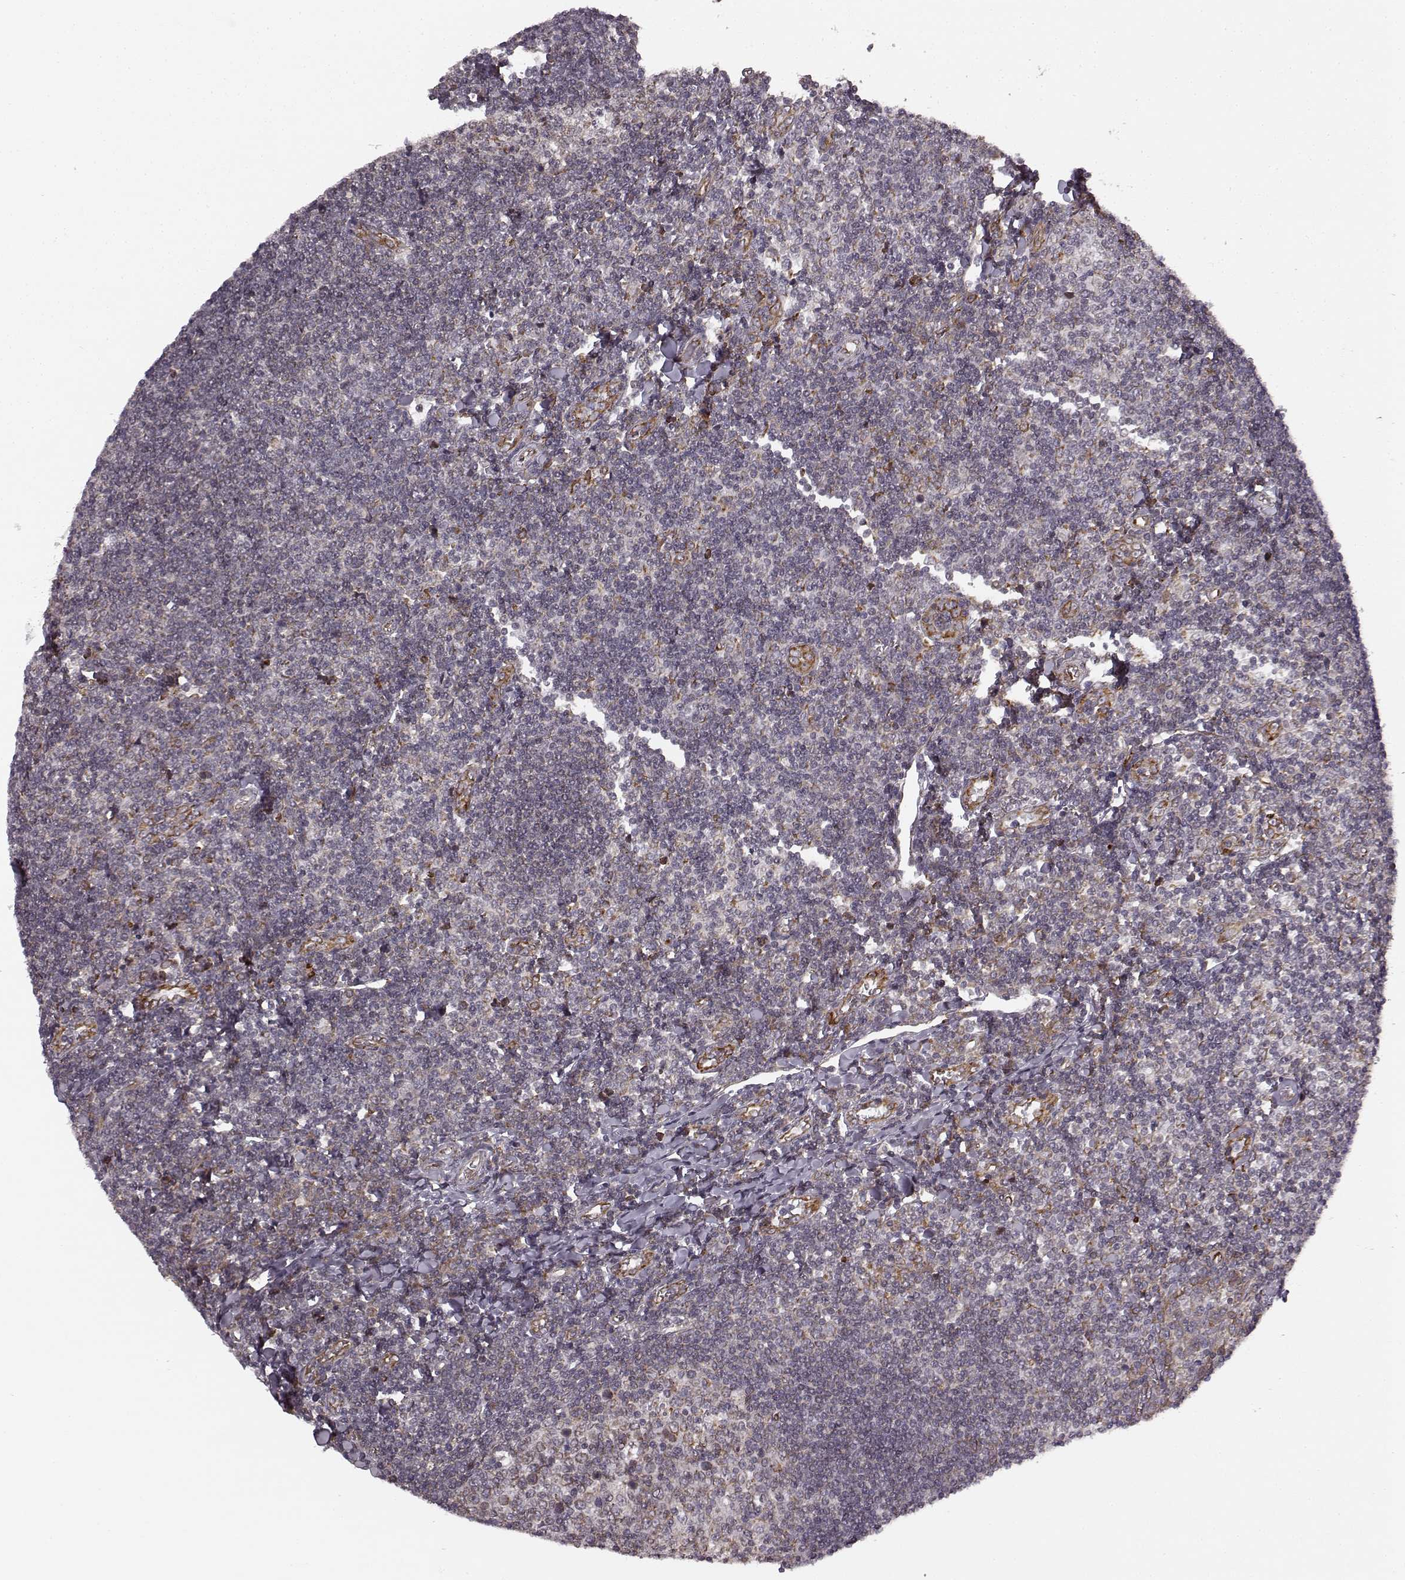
{"staining": {"intensity": "weak", "quantity": "25%-75%", "location": "cytoplasmic/membranous"}, "tissue": "tonsil", "cell_type": "Germinal center cells", "image_type": "normal", "snomed": [{"axis": "morphology", "description": "Normal tissue, NOS"}, {"axis": "topography", "description": "Tonsil"}], "caption": "An image of human tonsil stained for a protein demonstrates weak cytoplasmic/membranous brown staining in germinal center cells.", "gene": "TMEM14A", "patient": {"sex": "female", "age": 12}}